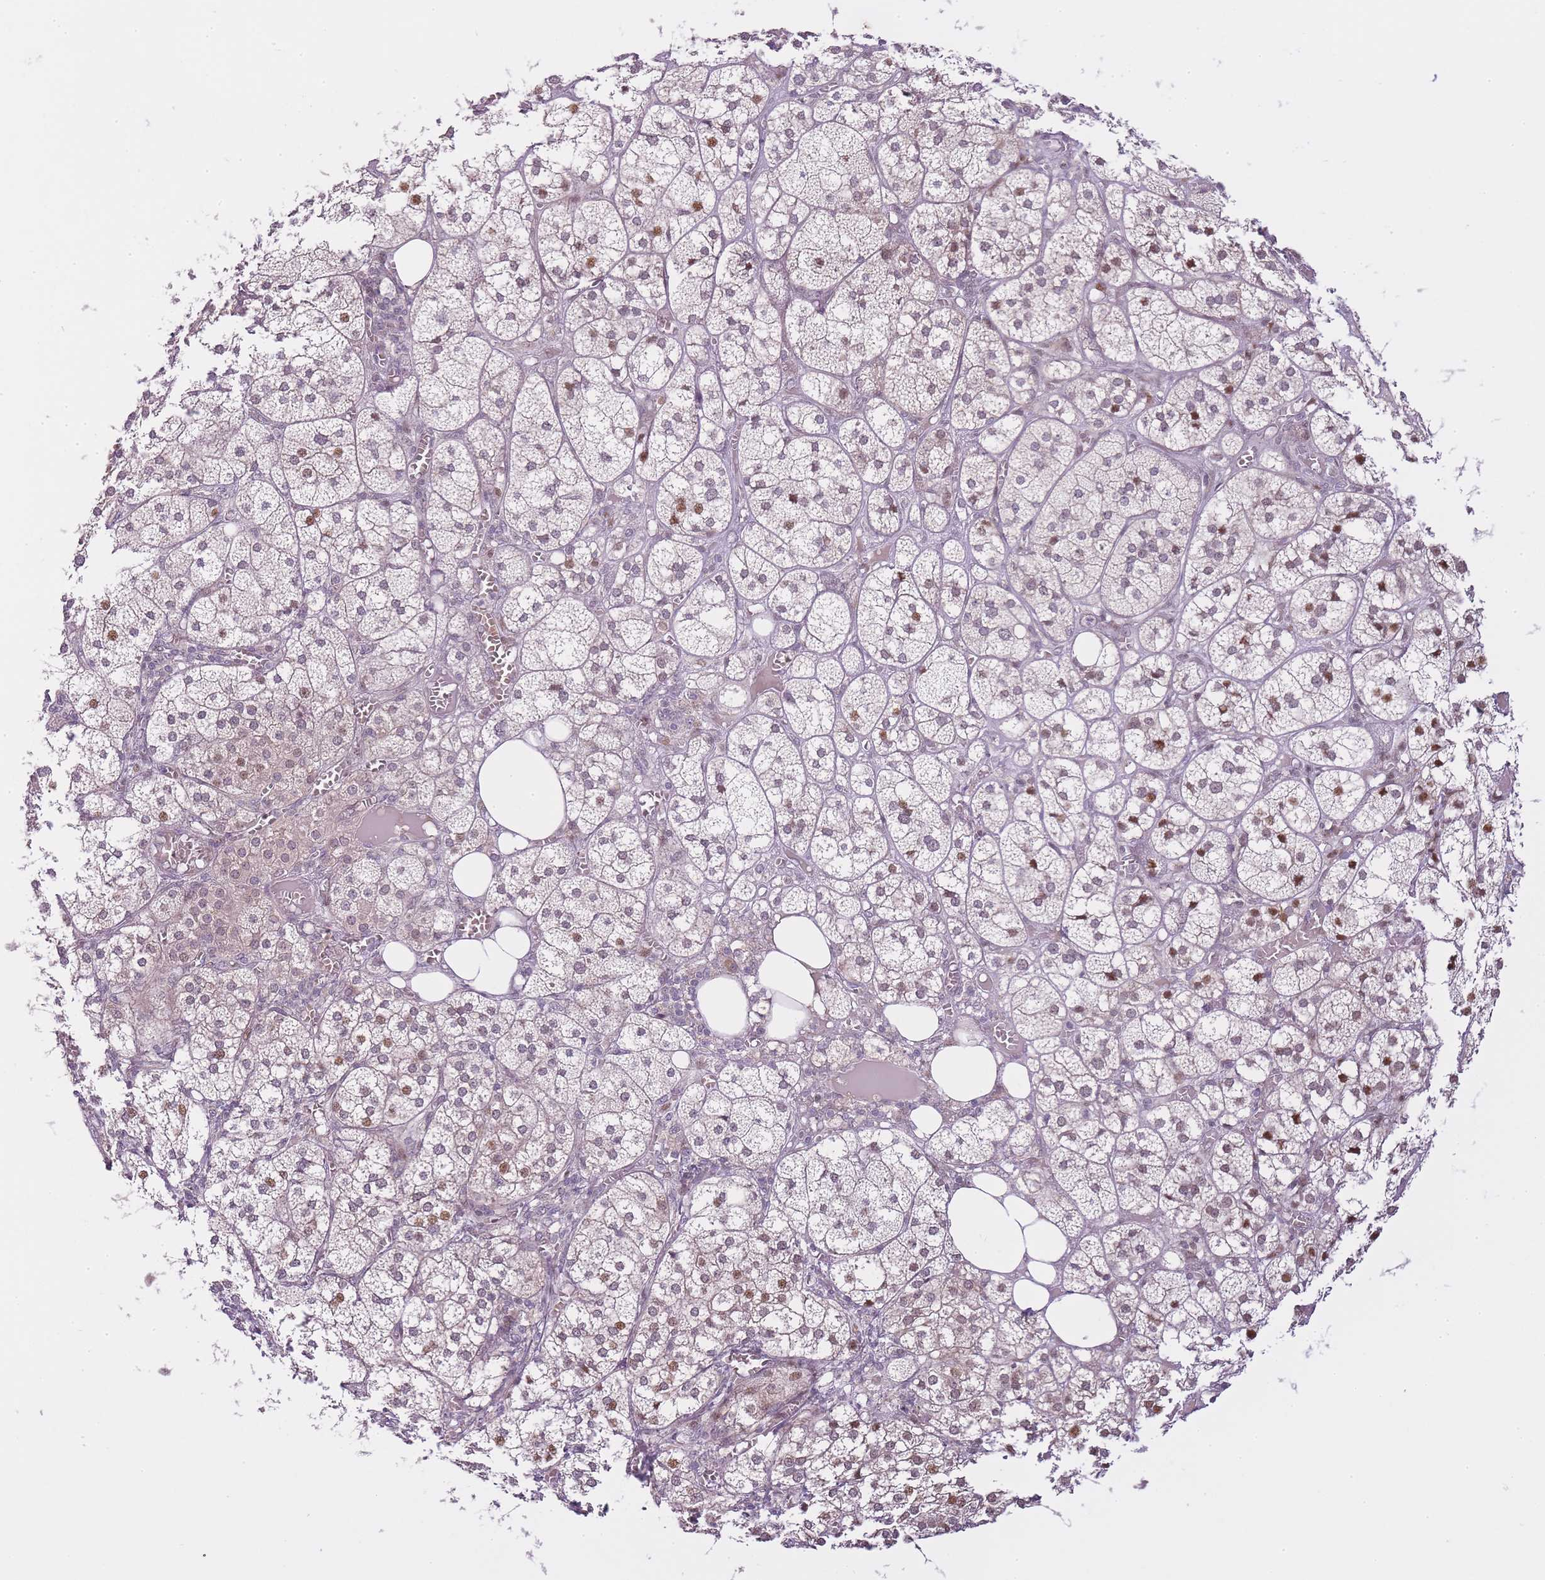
{"staining": {"intensity": "moderate", "quantity": "25%-75%", "location": "nuclear"}, "tissue": "adrenal gland", "cell_type": "Glandular cells", "image_type": "normal", "snomed": [{"axis": "morphology", "description": "Normal tissue, NOS"}, {"axis": "topography", "description": "Adrenal gland"}], "caption": "This histopathology image shows benign adrenal gland stained with IHC to label a protein in brown. The nuclear of glandular cells show moderate positivity for the protein. Nuclei are counter-stained blue.", "gene": "OGG1", "patient": {"sex": "female", "age": 61}}